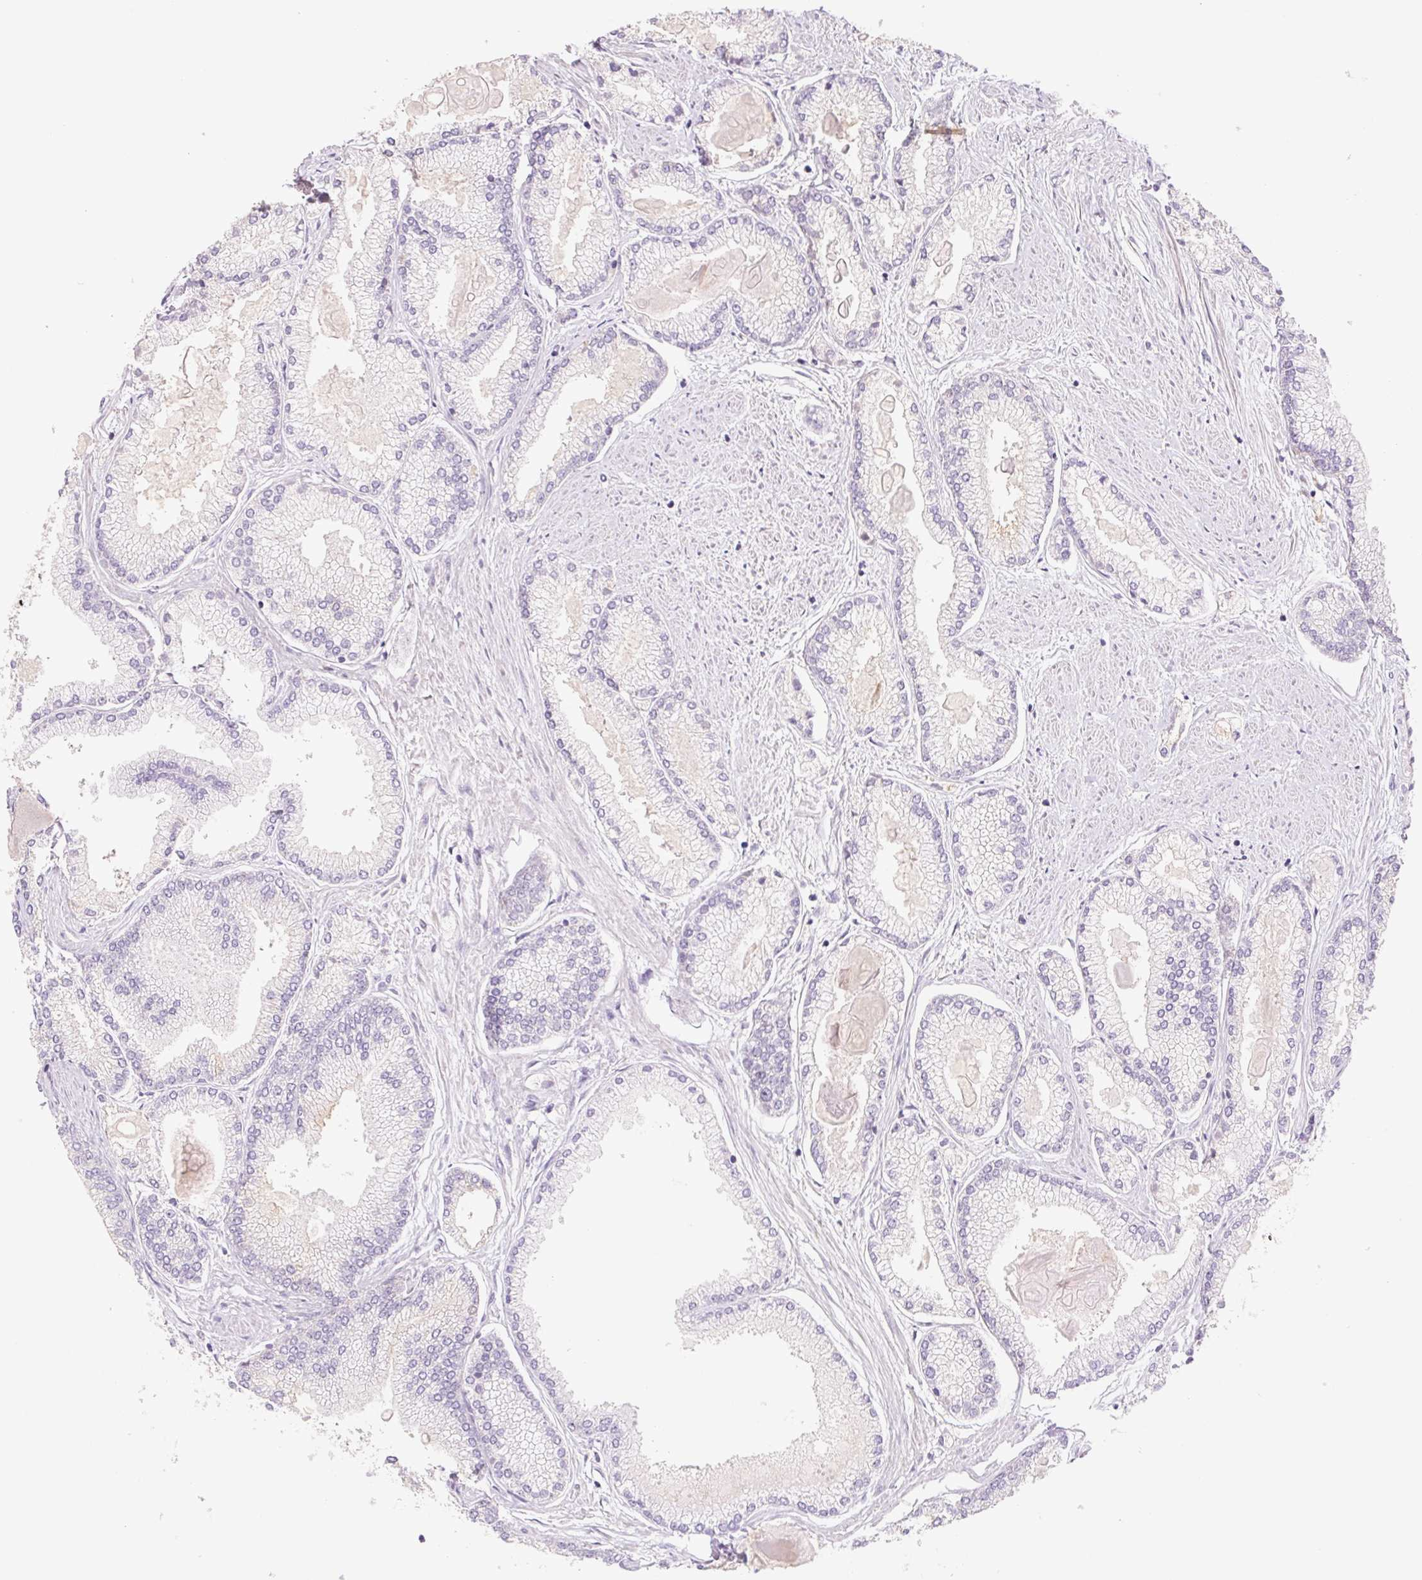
{"staining": {"intensity": "weak", "quantity": "<25%", "location": "cytoplasmic/membranous"}, "tissue": "prostate cancer", "cell_type": "Tumor cells", "image_type": "cancer", "snomed": [{"axis": "morphology", "description": "Adenocarcinoma, High grade"}, {"axis": "topography", "description": "Prostate"}], "caption": "DAB (3,3'-diaminobenzidine) immunohistochemical staining of human prostate cancer shows no significant positivity in tumor cells.", "gene": "IGFL3", "patient": {"sex": "male", "age": 68}}